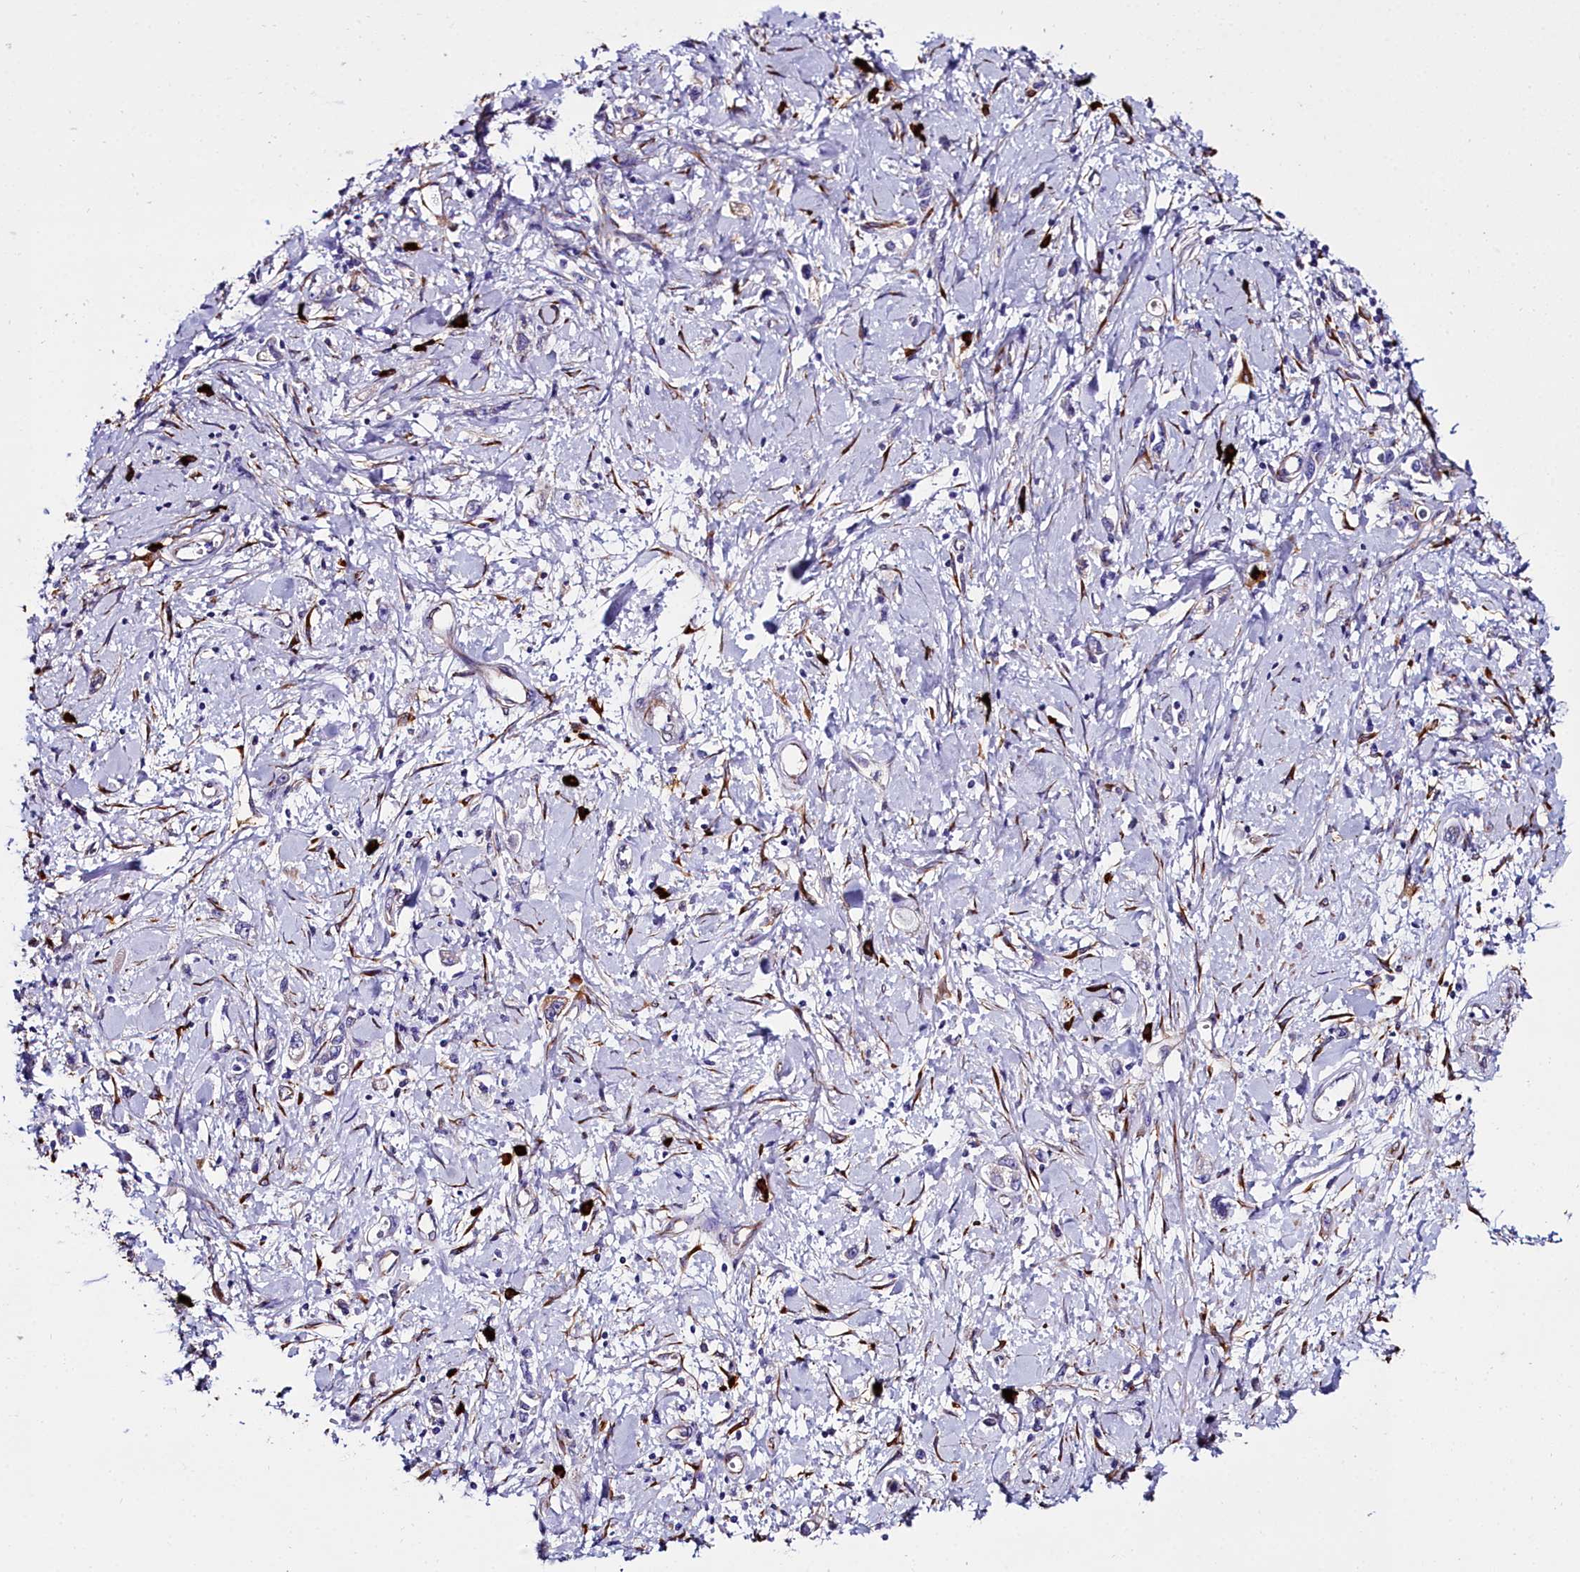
{"staining": {"intensity": "negative", "quantity": "none", "location": "none"}, "tissue": "stomach cancer", "cell_type": "Tumor cells", "image_type": "cancer", "snomed": [{"axis": "morphology", "description": "Adenocarcinoma, NOS"}, {"axis": "topography", "description": "Stomach"}], "caption": "Immunohistochemistry of human stomach cancer displays no positivity in tumor cells.", "gene": "TXNDC5", "patient": {"sex": "female", "age": 76}}